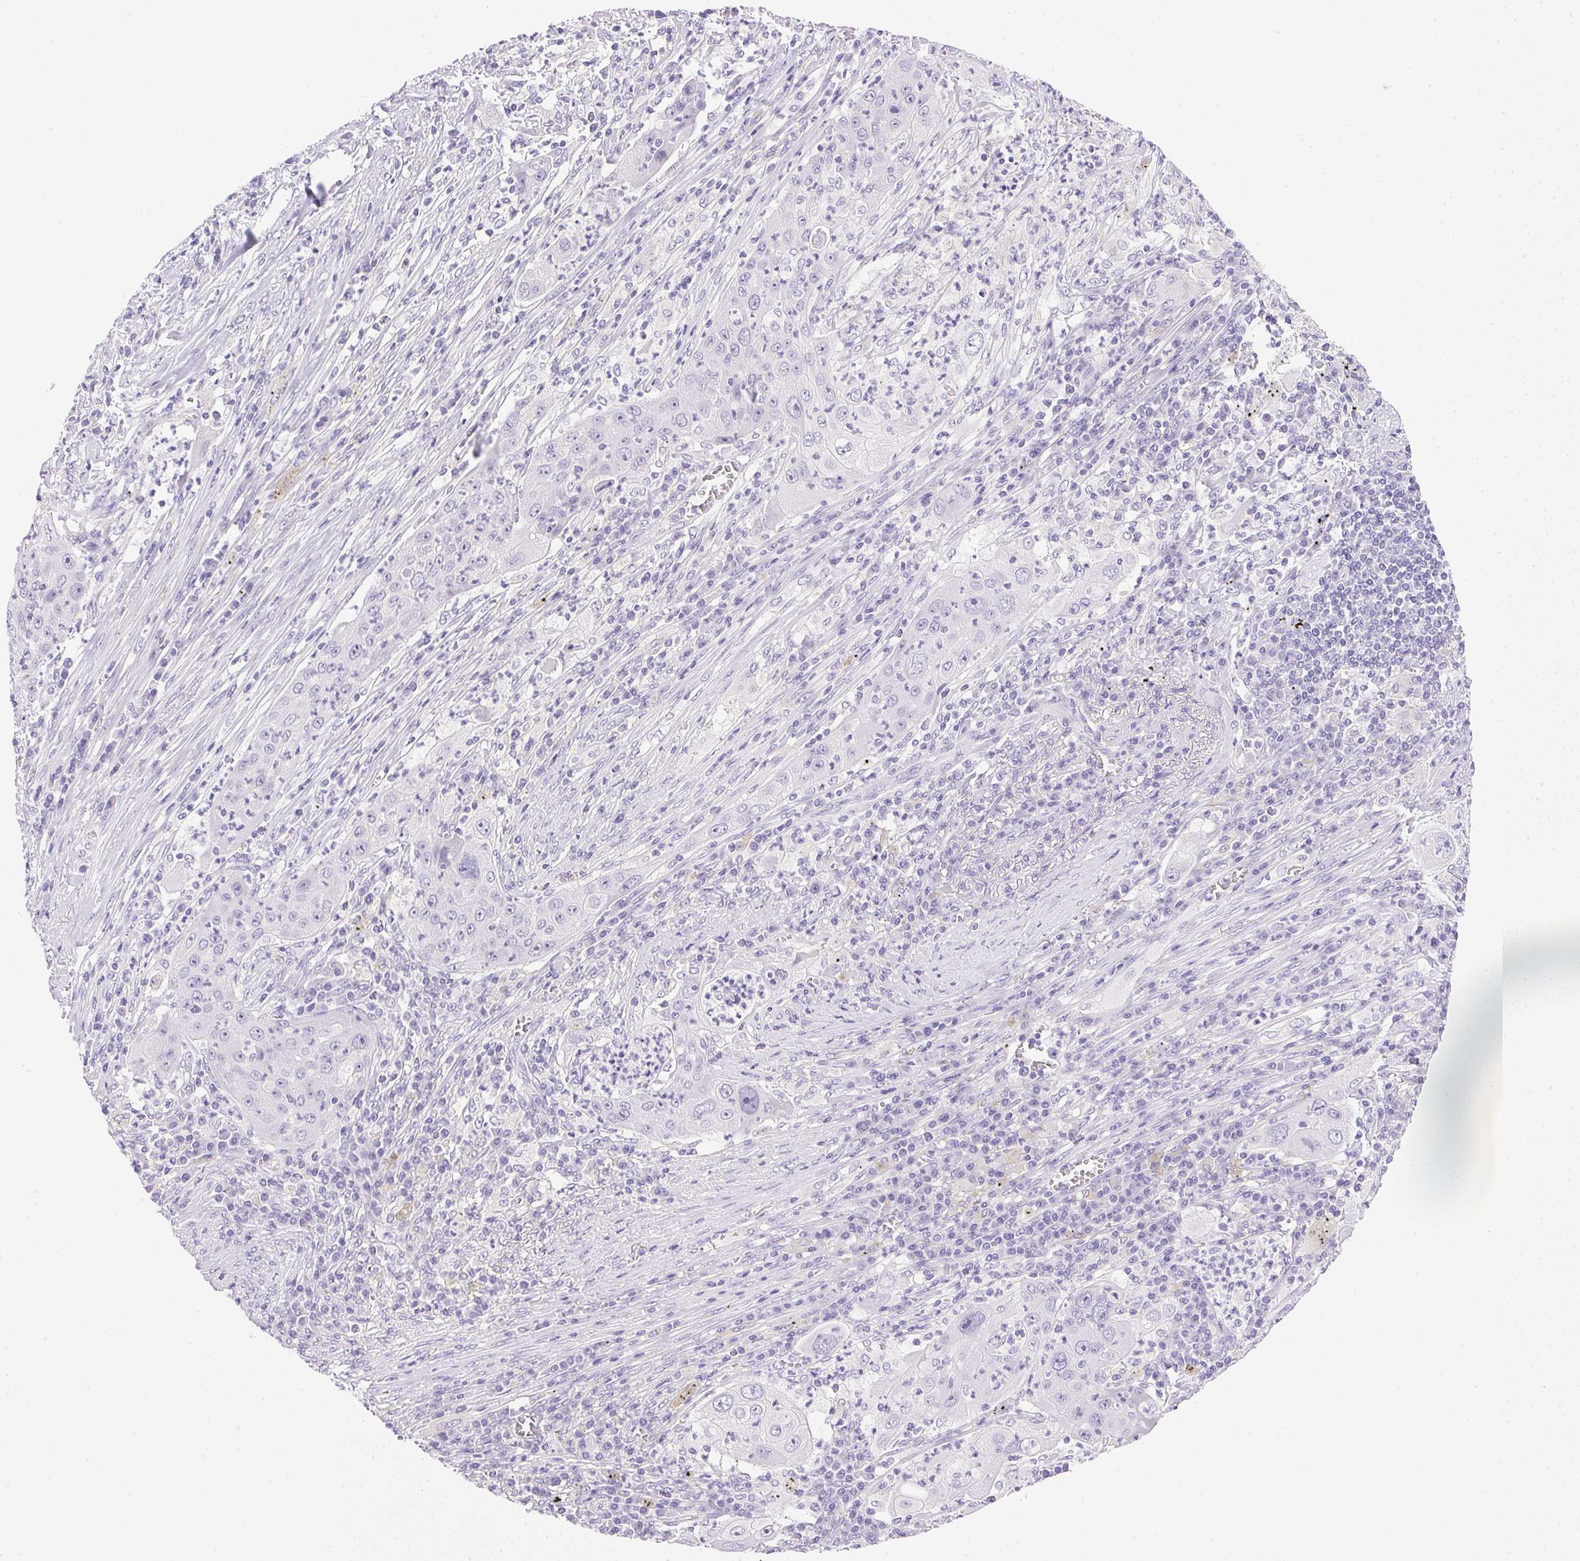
{"staining": {"intensity": "negative", "quantity": "none", "location": "none"}, "tissue": "lung cancer", "cell_type": "Tumor cells", "image_type": "cancer", "snomed": [{"axis": "morphology", "description": "Squamous cell carcinoma, NOS"}, {"axis": "topography", "description": "Lung"}], "caption": "Immunohistochemistry of lung cancer (squamous cell carcinoma) shows no expression in tumor cells. (Brightfield microscopy of DAB (3,3'-diaminobenzidine) IHC at high magnification).", "gene": "ATP6V0A4", "patient": {"sex": "female", "age": 59}}